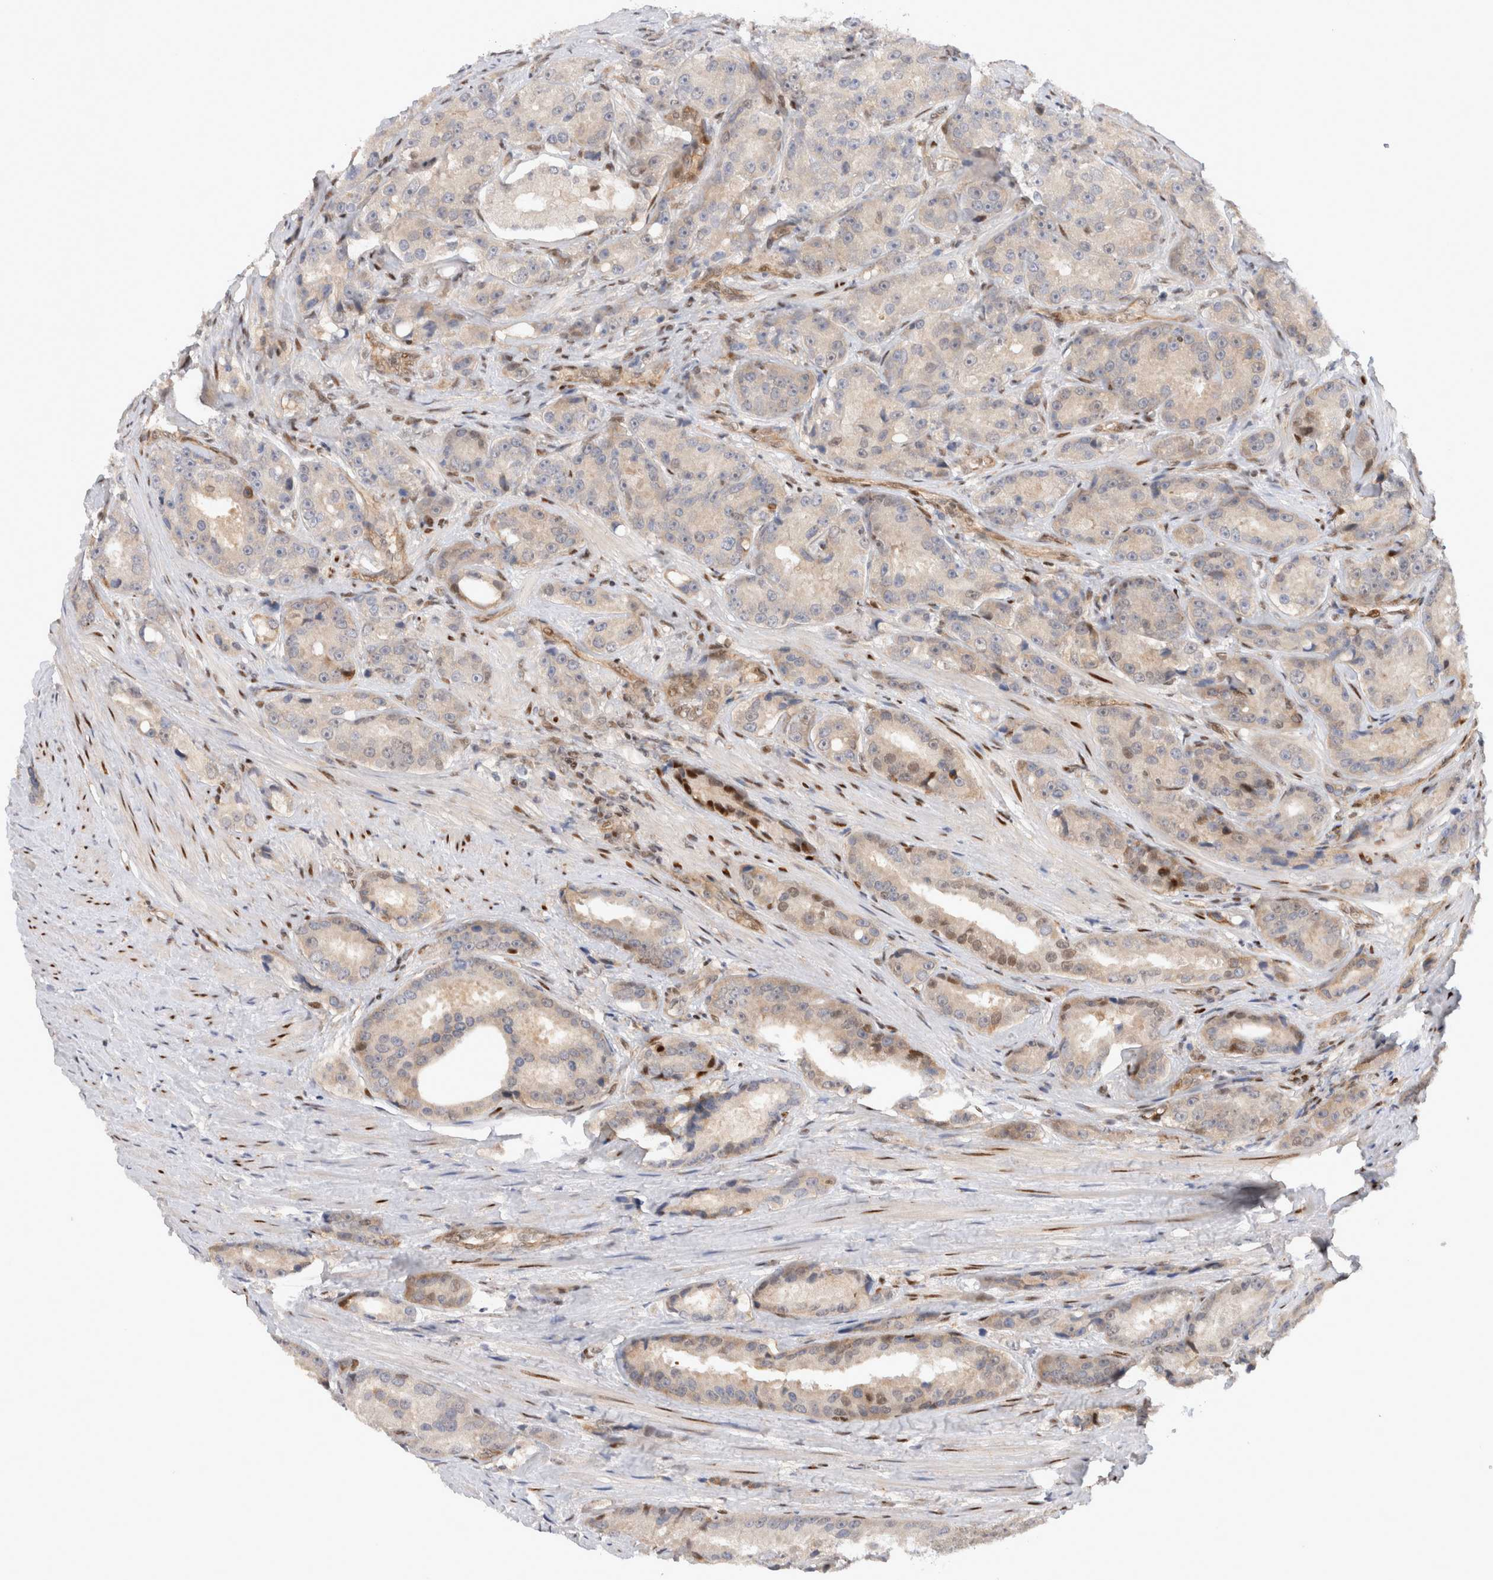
{"staining": {"intensity": "moderate", "quantity": "<25%", "location": "nuclear"}, "tissue": "prostate cancer", "cell_type": "Tumor cells", "image_type": "cancer", "snomed": [{"axis": "morphology", "description": "Adenocarcinoma, High grade"}, {"axis": "topography", "description": "Prostate"}], "caption": "A high-resolution photomicrograph shows immunohistochemistry (IHC) staining of prostate cancer (high-grade adenocarcinoma), which demonstrates moderate nuclear expression in approximately <25% of tumor cells.", "gene": "TCF4", "patient": {"sex": "male", "age": 60}}